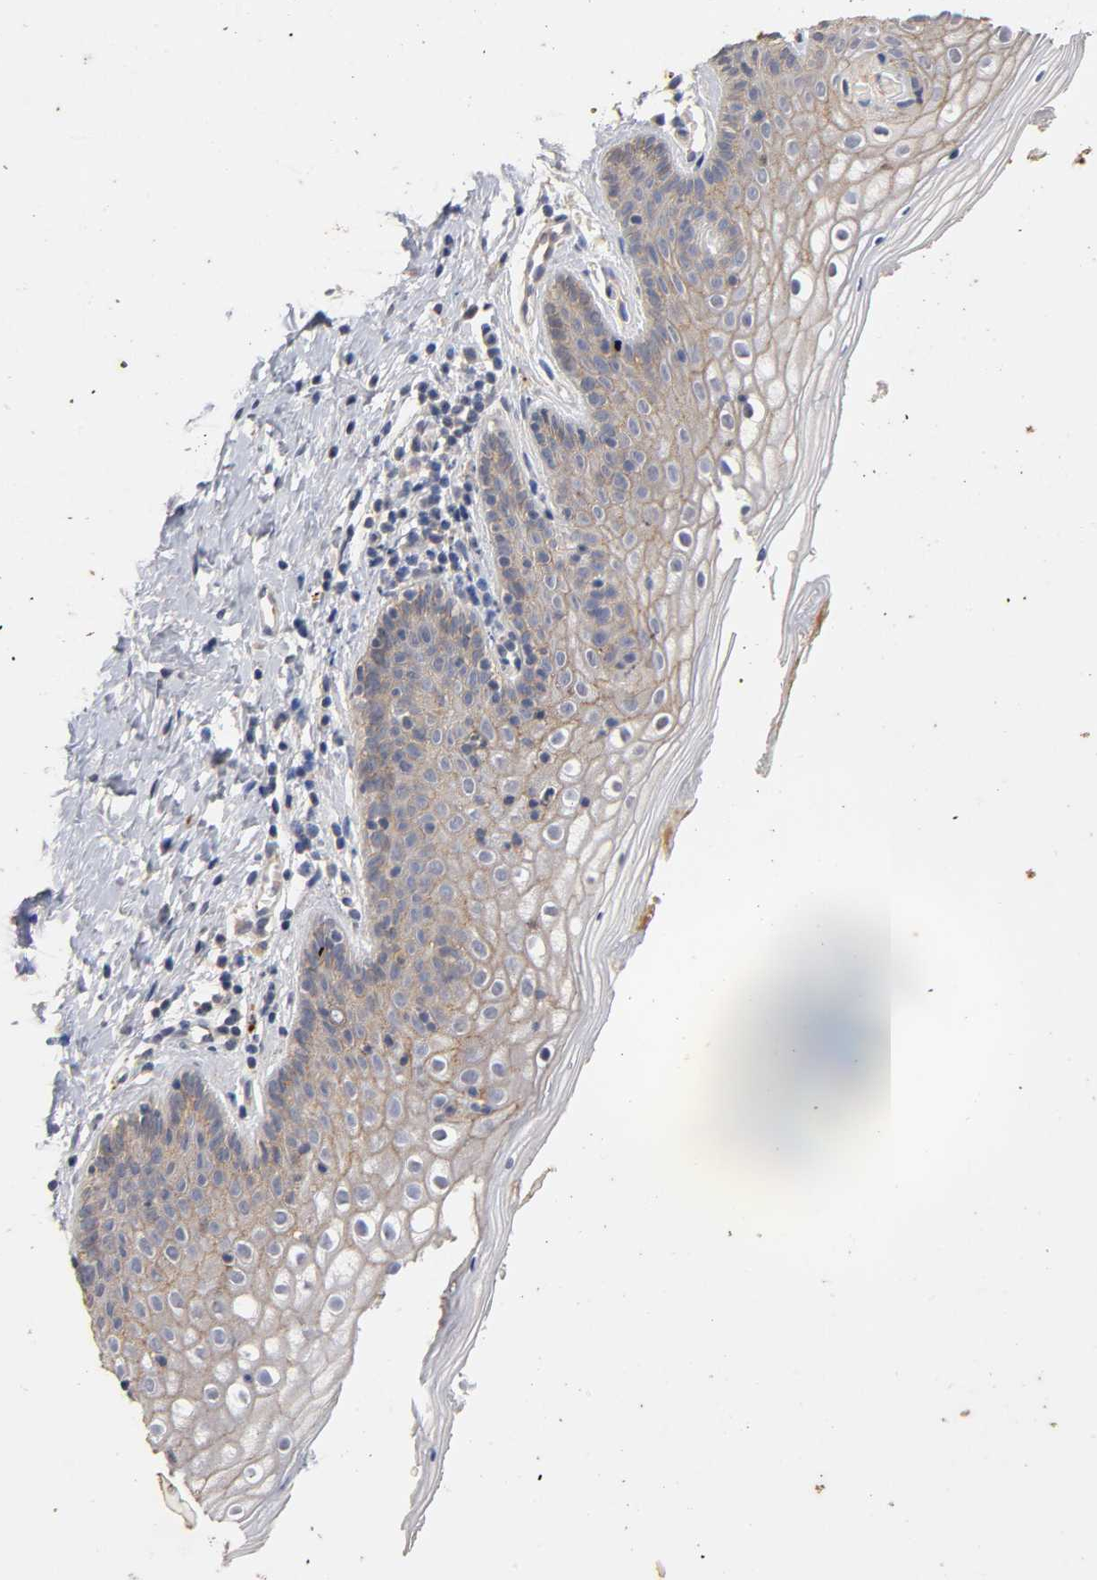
{"staining": {"intensity": "moderate", "quantity": ">75%", "location": "cytoplasmic/membranous"}, "tissue": "vagina", "cell_type": "Squamous epithelial cells", "image_type": "normal", "snomed": [{"axis": "morphology", "description": "Normal tissue, NOS"}, {"axis": "topography", "description": "Vagina"}], "caption": "Immunohistochemical staining of normal human vagina displays medium levels of moderate cytoplasmic/membranous positivity in about >75% of squamous epithelial cells.", "gene": "PDZD11", "patient": {"sex": "female", "age": 46}}